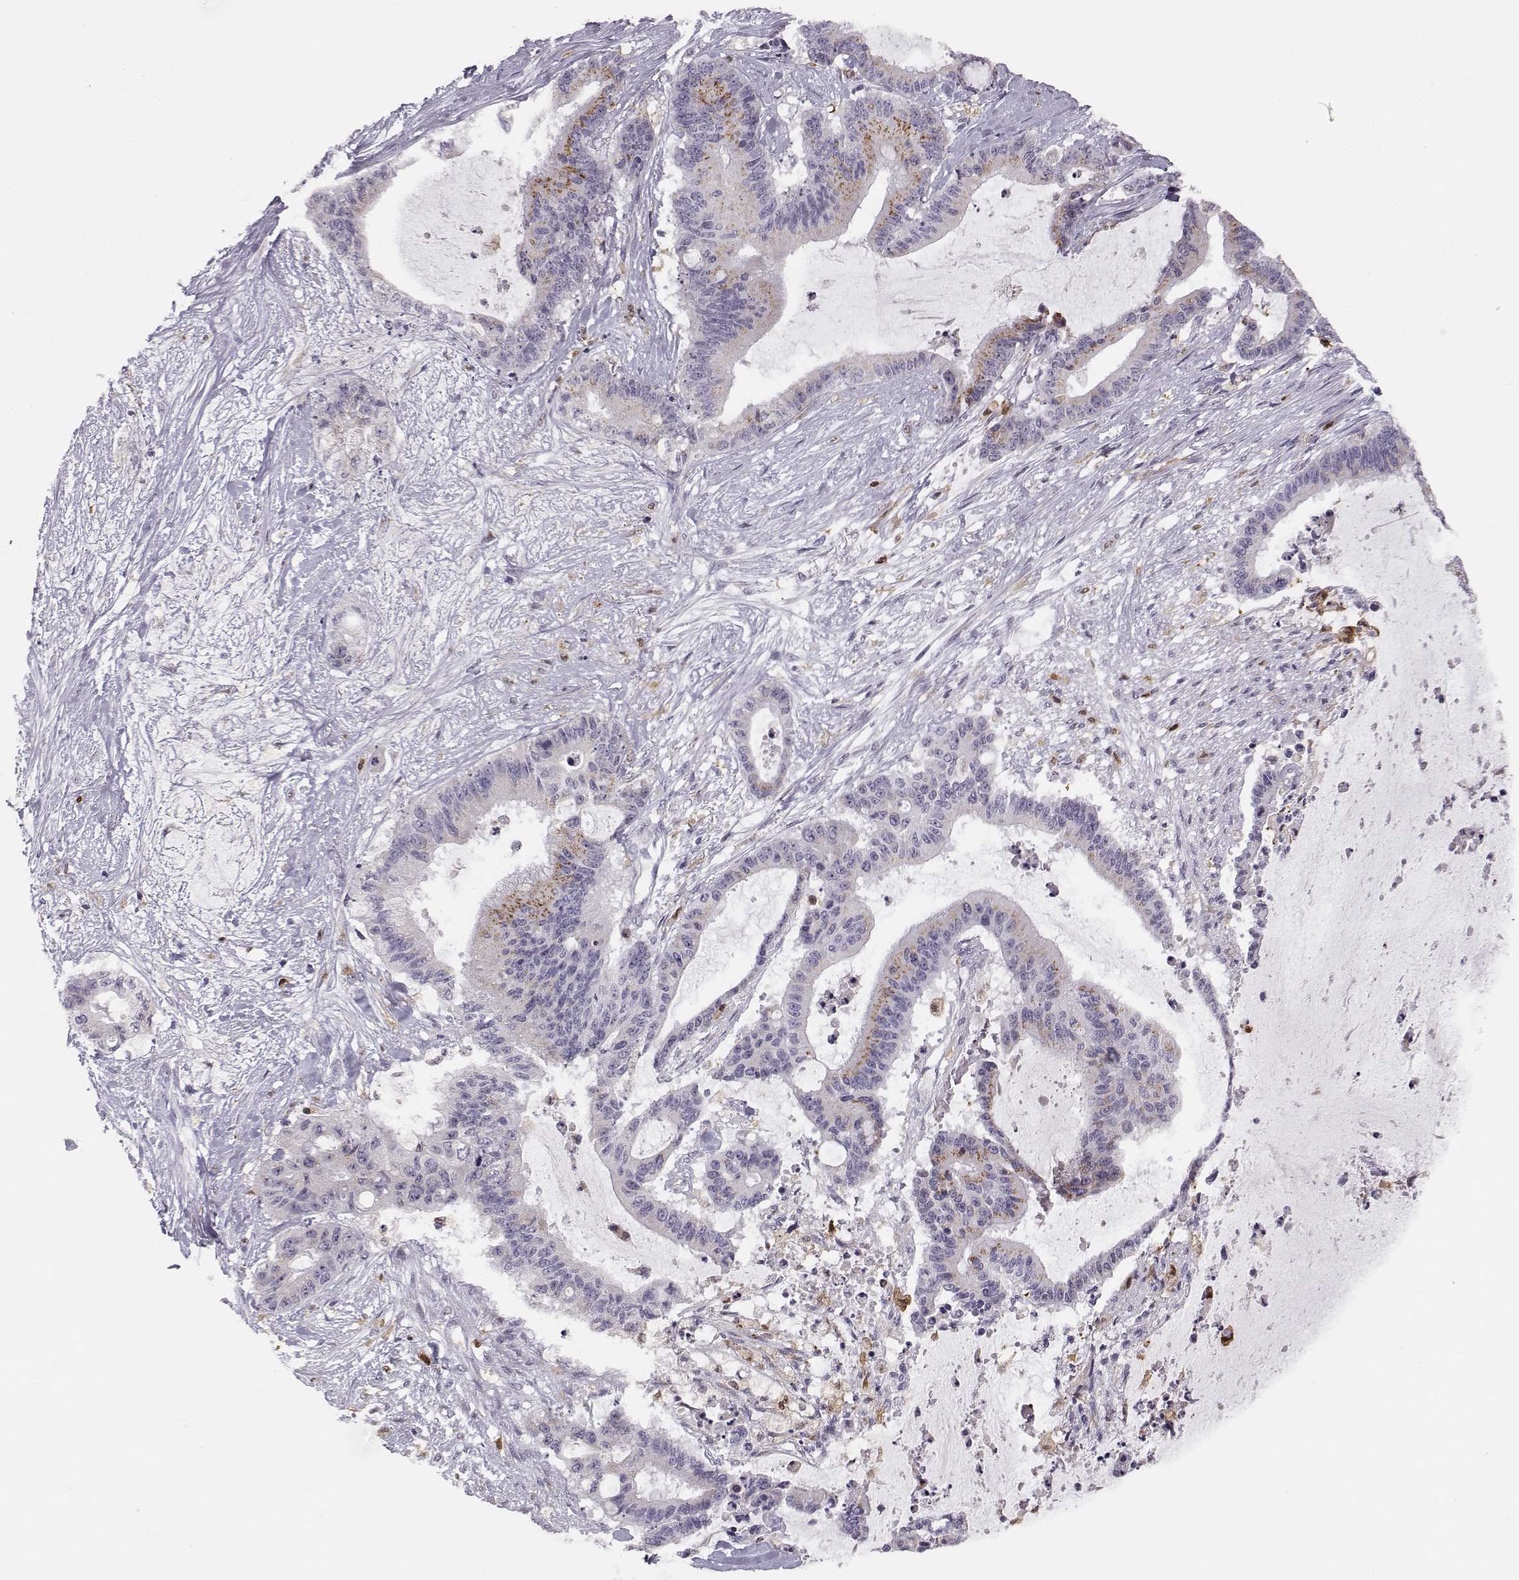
{"staining": {"intensity": "moderate", "quantity": "<25%", "location": "cytoplasmic/membranous"}, "tissue": "liver cancer", "cell_type": "Tumor cells", "image_type": "cancer", "snomed": [{"axis": "morphology", "description": "Normal tissue, NOS"}, {"axis": "morphology", "description": "Cholangiocarcinoma"}, {"axis": "topography", "description": "Liver"}, {"axis": "topography", "description": "Peripheral nerve tissue"}], "caption": "Liver cancer (cholangiocarcinoma) stained with a brown dye displays moderate cytoplasmic/membranous positive expression in about <25% of tumor cells.", "gene": "HTR7", "patient": {"sex": "female", "age": 73}}